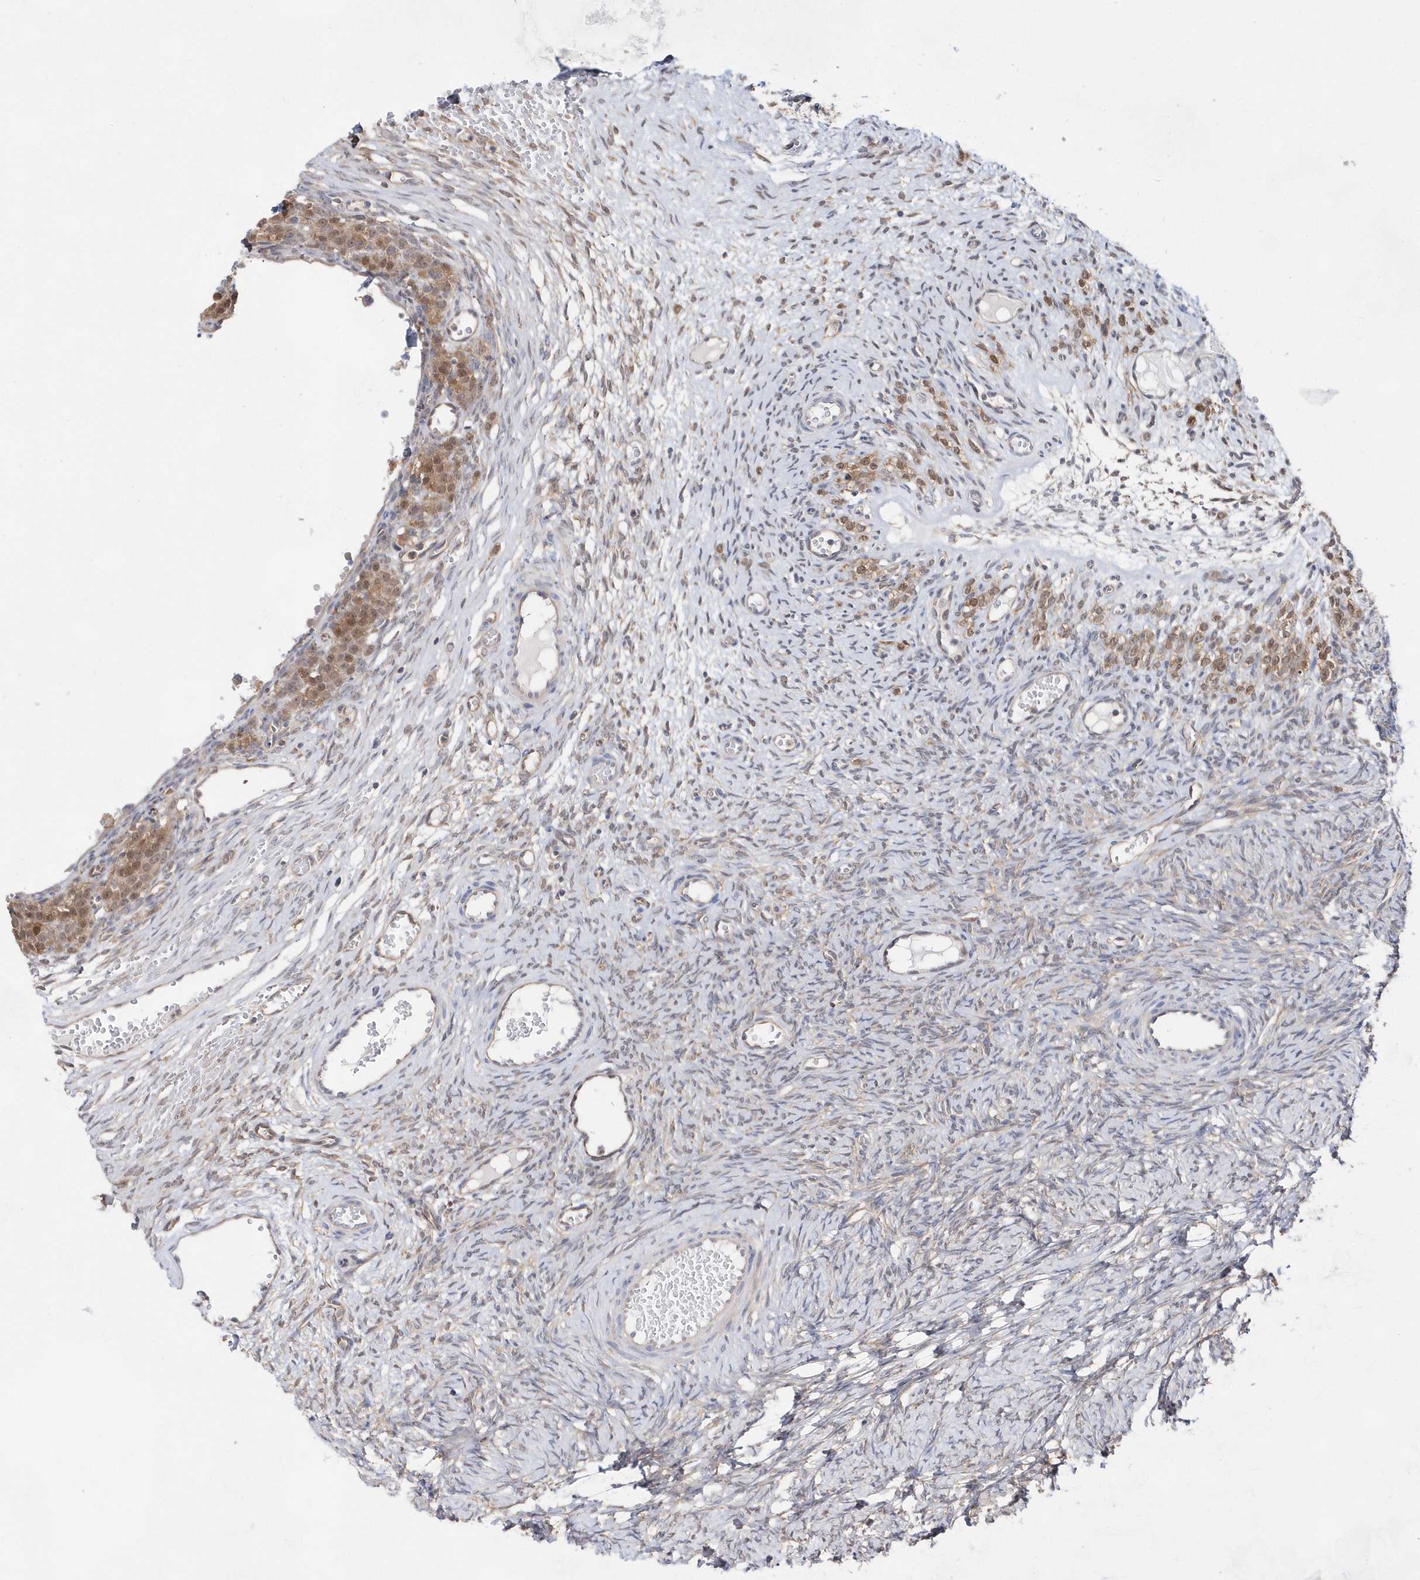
{"staining": {"intensity": "weak", "quantity": "<25%", "location": "cytoplasmic/membranous"}, "tissue": "ovary", "cell_type": "Ovarian stroma cells", "image_type": "normal", "snomed": [{"axis": "morphology", "description": "Adenocarcinoma, NOS"}, {"axis": "topography", "description": "Endometrium"}], "caption": "This is an immunohistochemistry photomicrograph of unremarkable ovary. There is no staining in ovarian stroma cells.", "gene": "BDH2", "patient": {"sex": "female", "age": 32}}